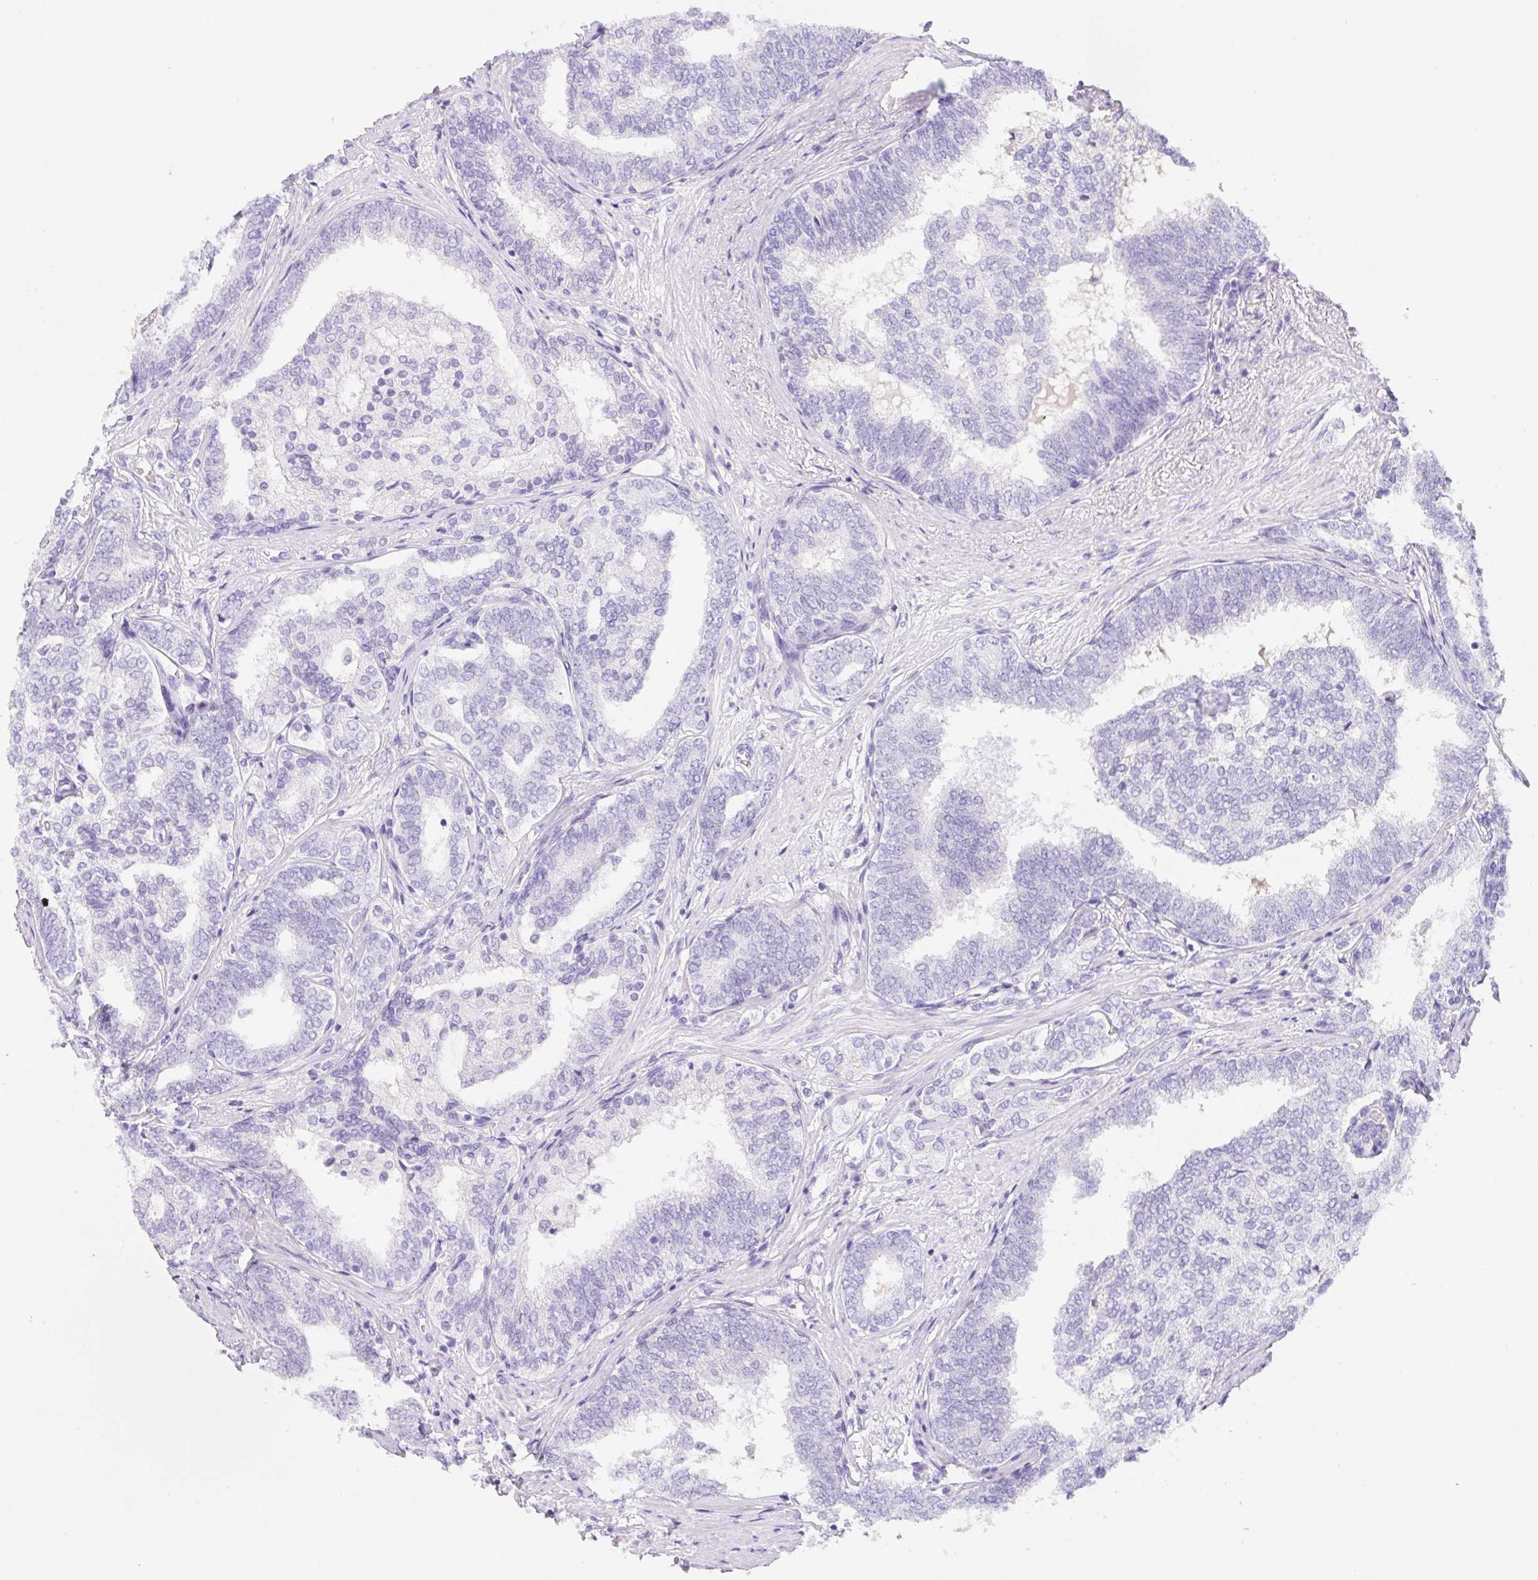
{"staining": {"intensity": "negative", "quantity": "none", "location": "none"}, "tissue": "prostate cancer", "cell_type": "Tumor cells", "image_type": "cancer", "snomed": [{"axis": "morphology", "description": "Adenocarcinoma, High grade"}, {"axis": "topography", "description": "Prostate"}], "caption": "Tumor cells are negative for protein expression in human high-grade adenocarcinoma (prostate).", "gene": "KLK8", "patient": {"sex": "male", "age": 72}}